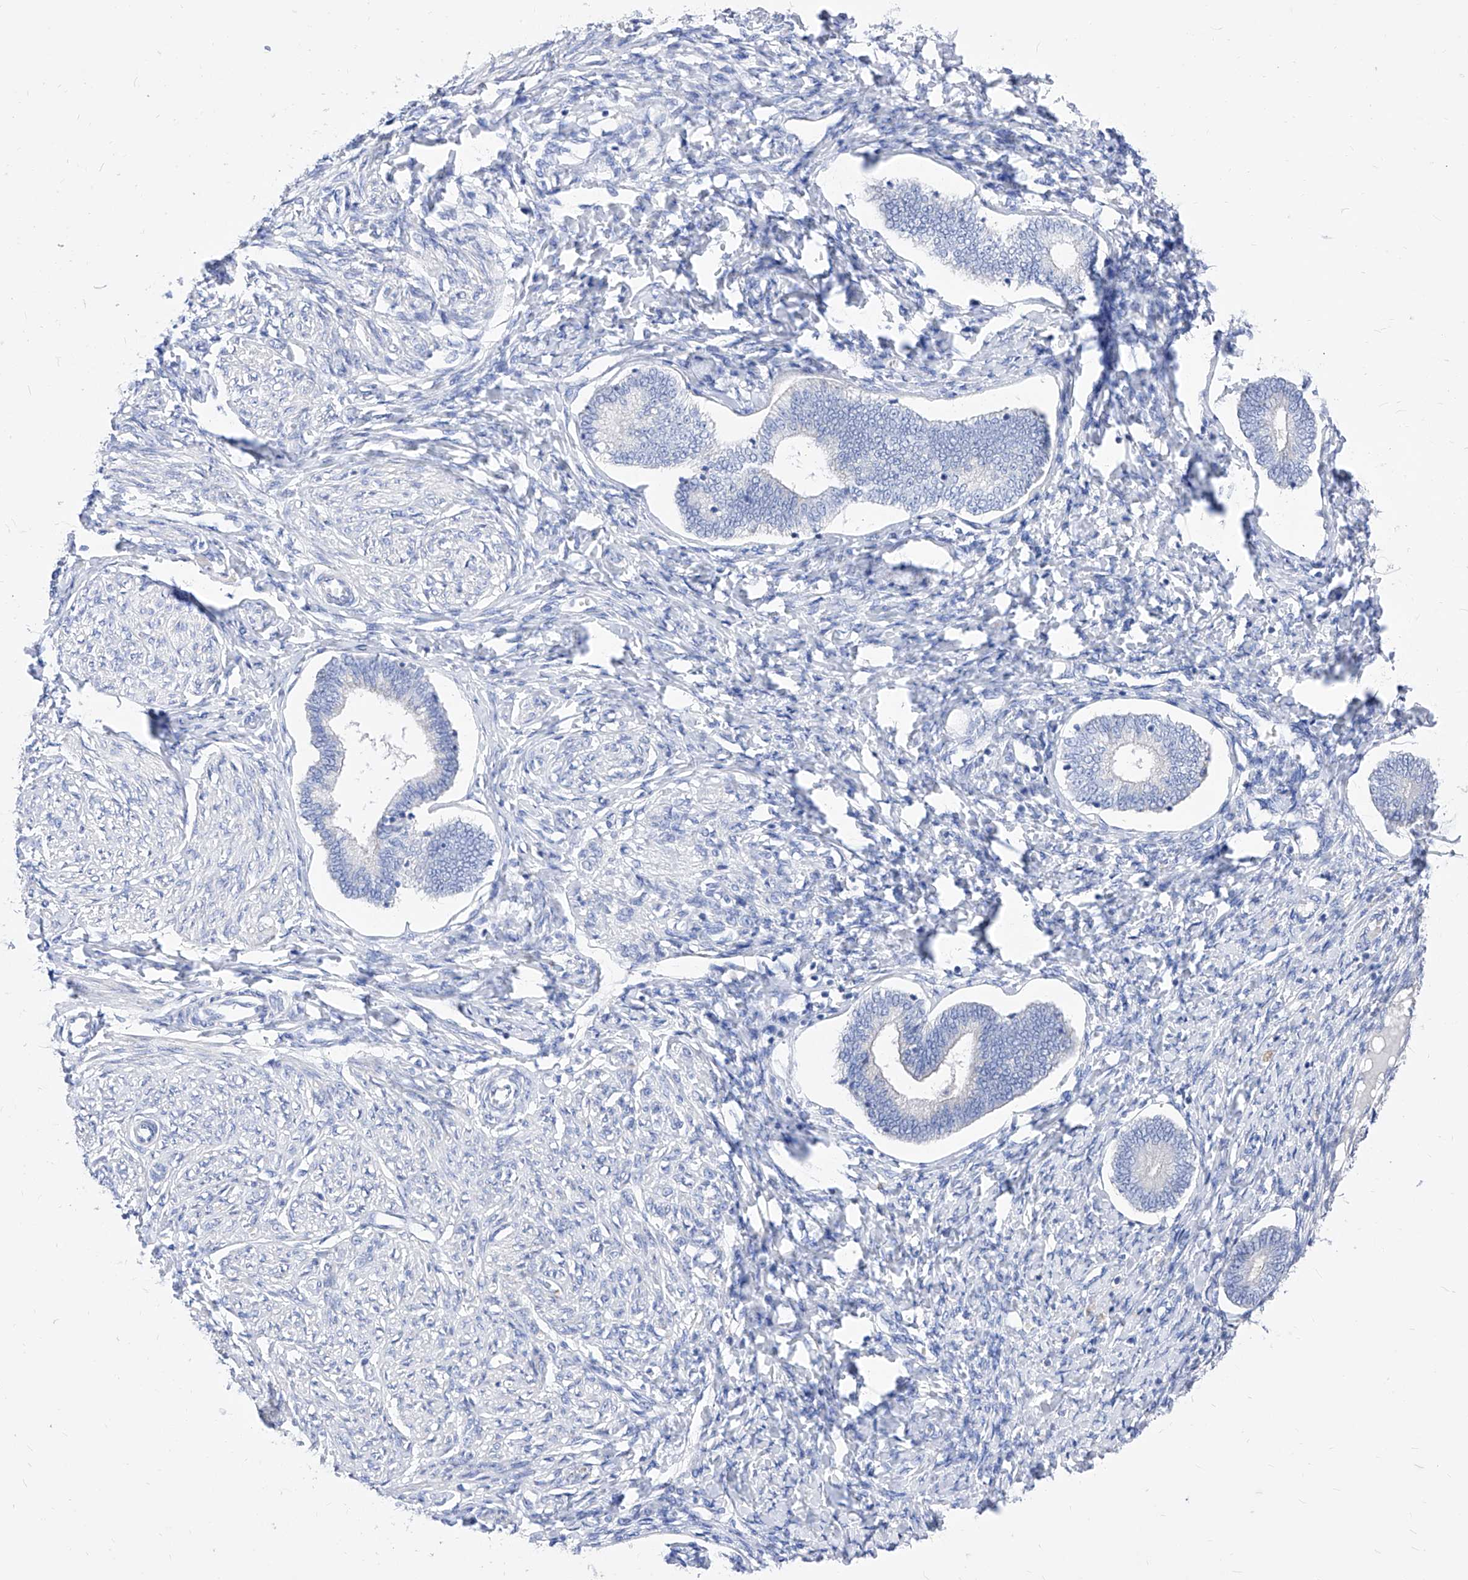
{"staining": {"intensity": "negative", "quantity": "none", "location": "none"}, "tissue": "endometrium", "cell_type": "Cells in endometrial stroma", "image_type": "normal", "snomed": [{"axis": "morphology", "description": "Normal tissue, NOS"}, {"axis": "topography", "description": "Endometrium"}], "caption": "This is an immunohistochemistry (IHC) photomicrograph of unremarkable endometrium. There is no positivity in cells in endometrial stroma.", "gene": "VAX1", "patient": {"sex": "female", "age": 72}}